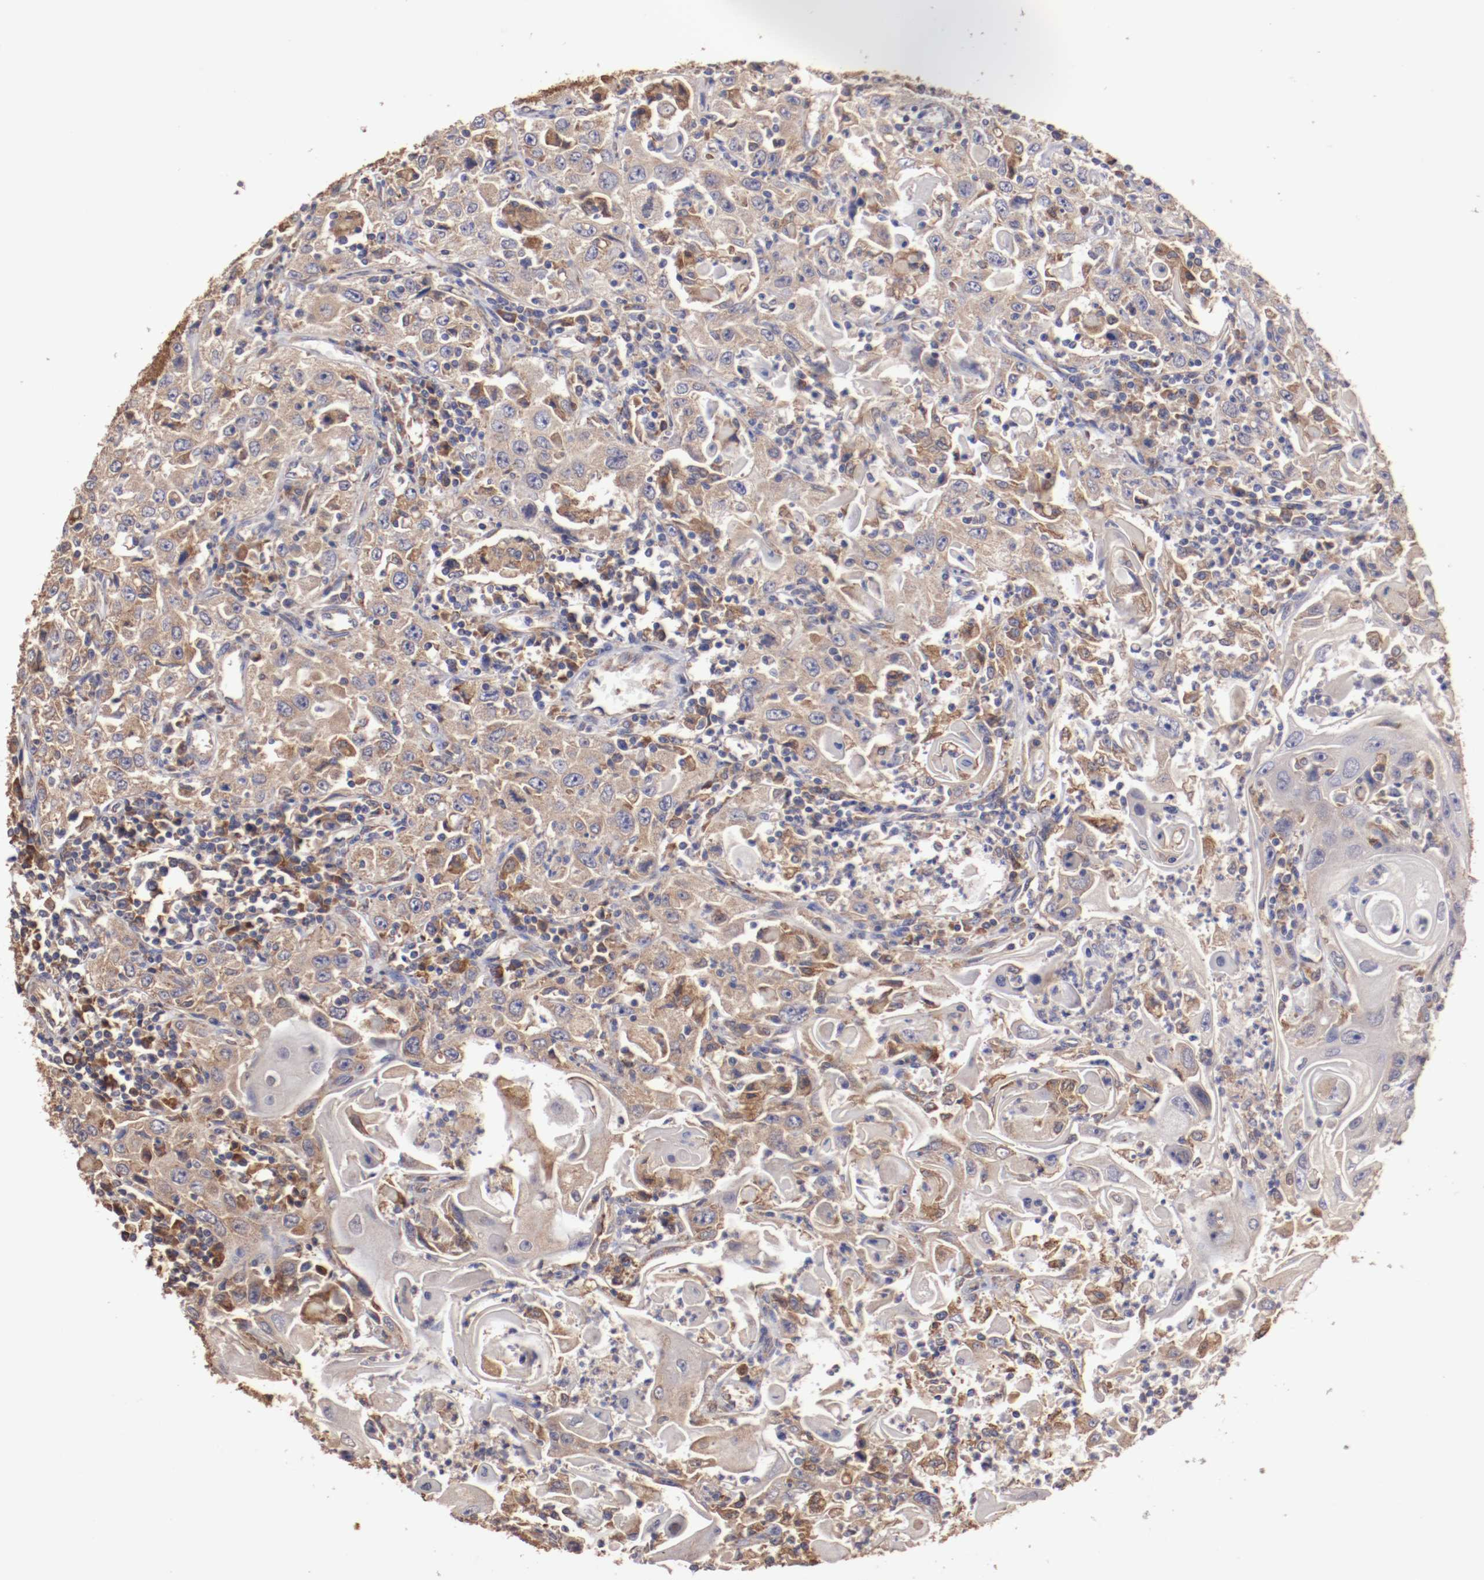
{"staining": {"intensity": "weak", "quantity": "25%-75%", "location": "cytoplasmic/membranous"}, "tissue": "head and neck cancer", "cell_type": "Tumor cells", "image_type": "cancer", "snomed": [{"axis": "morphology", "description": "Squamous cell carcinoma, NOS"}, {"axis": "topography", "description": "Oral tissue"}, {"axis": "topography", "description": "Head-Neck"}], "caption": "Immunohistochemical staining of human squamous cell carcinoma (head and neck) exhibits low levels of weak cytoplasmic/membranous protein expression in about 25%-75% of tumor cells. (Brightfield microscopy of DAB IHC at high magnification).", "gene": "NFKBIE", "patient": {"sex": "female", "age": 76}}